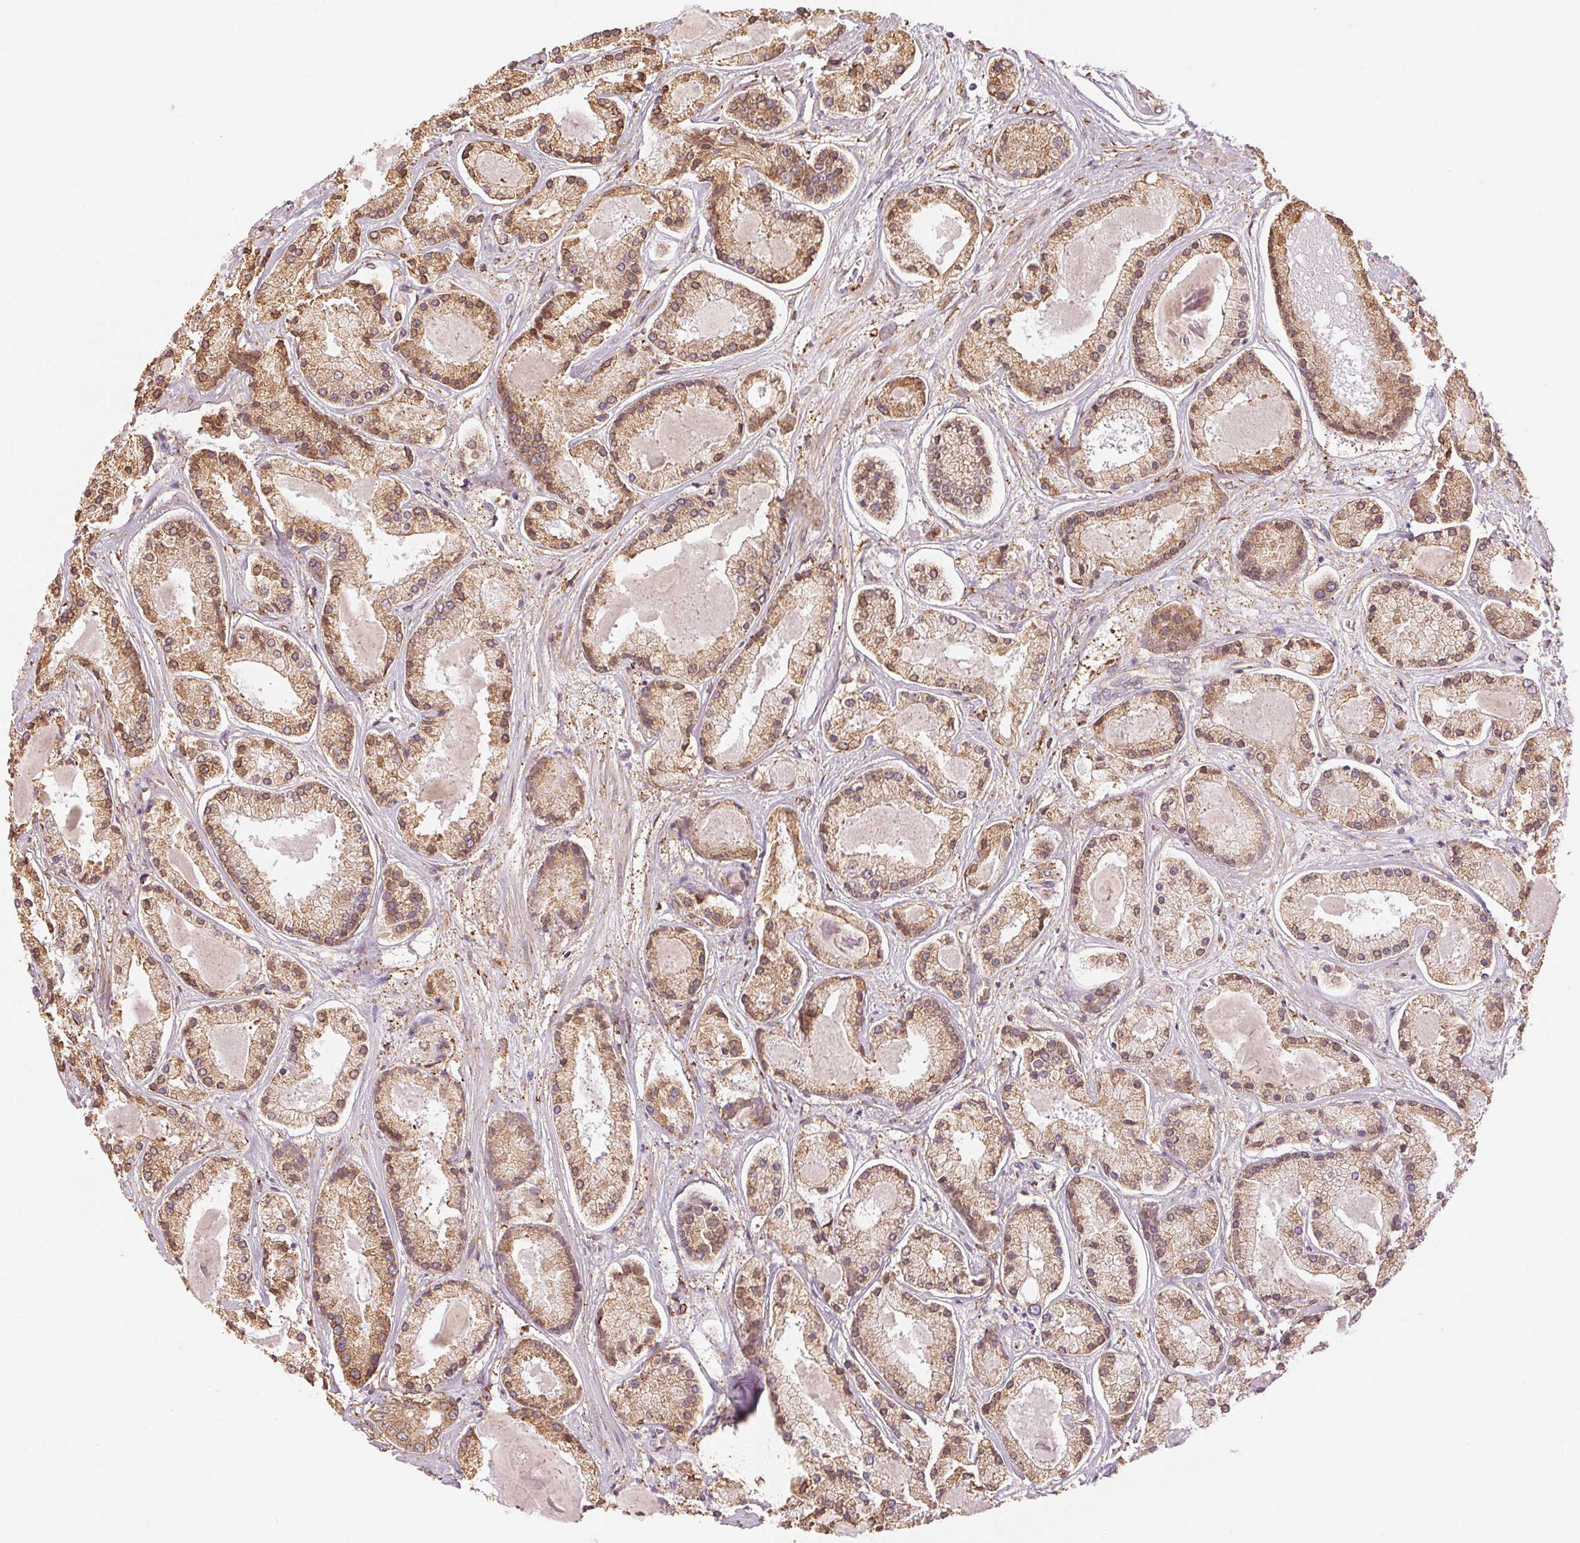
{"staining": {"intensity": "moderate", "quantity": ">75%", "location": "cytoplasmic/membranous"}, "tissue": "prostate cancer", "cell_type": "Tumor cells", "image_type": "cancer", "snomed": [{"axis": "morphology", "description": "Adenocarcinoma, High grade"}, {"axis": "topography", "description": "Prostate"}], "caption": "Prostate high-grade adenocarcinoma tissue demonstrates moderate cytoplasmic/membranous positivity in approximately >75% of tumor cells, visualized by immunohistochemistry.", "gene": "RCN3", "patient": {"sex": "male", "age": 67}}